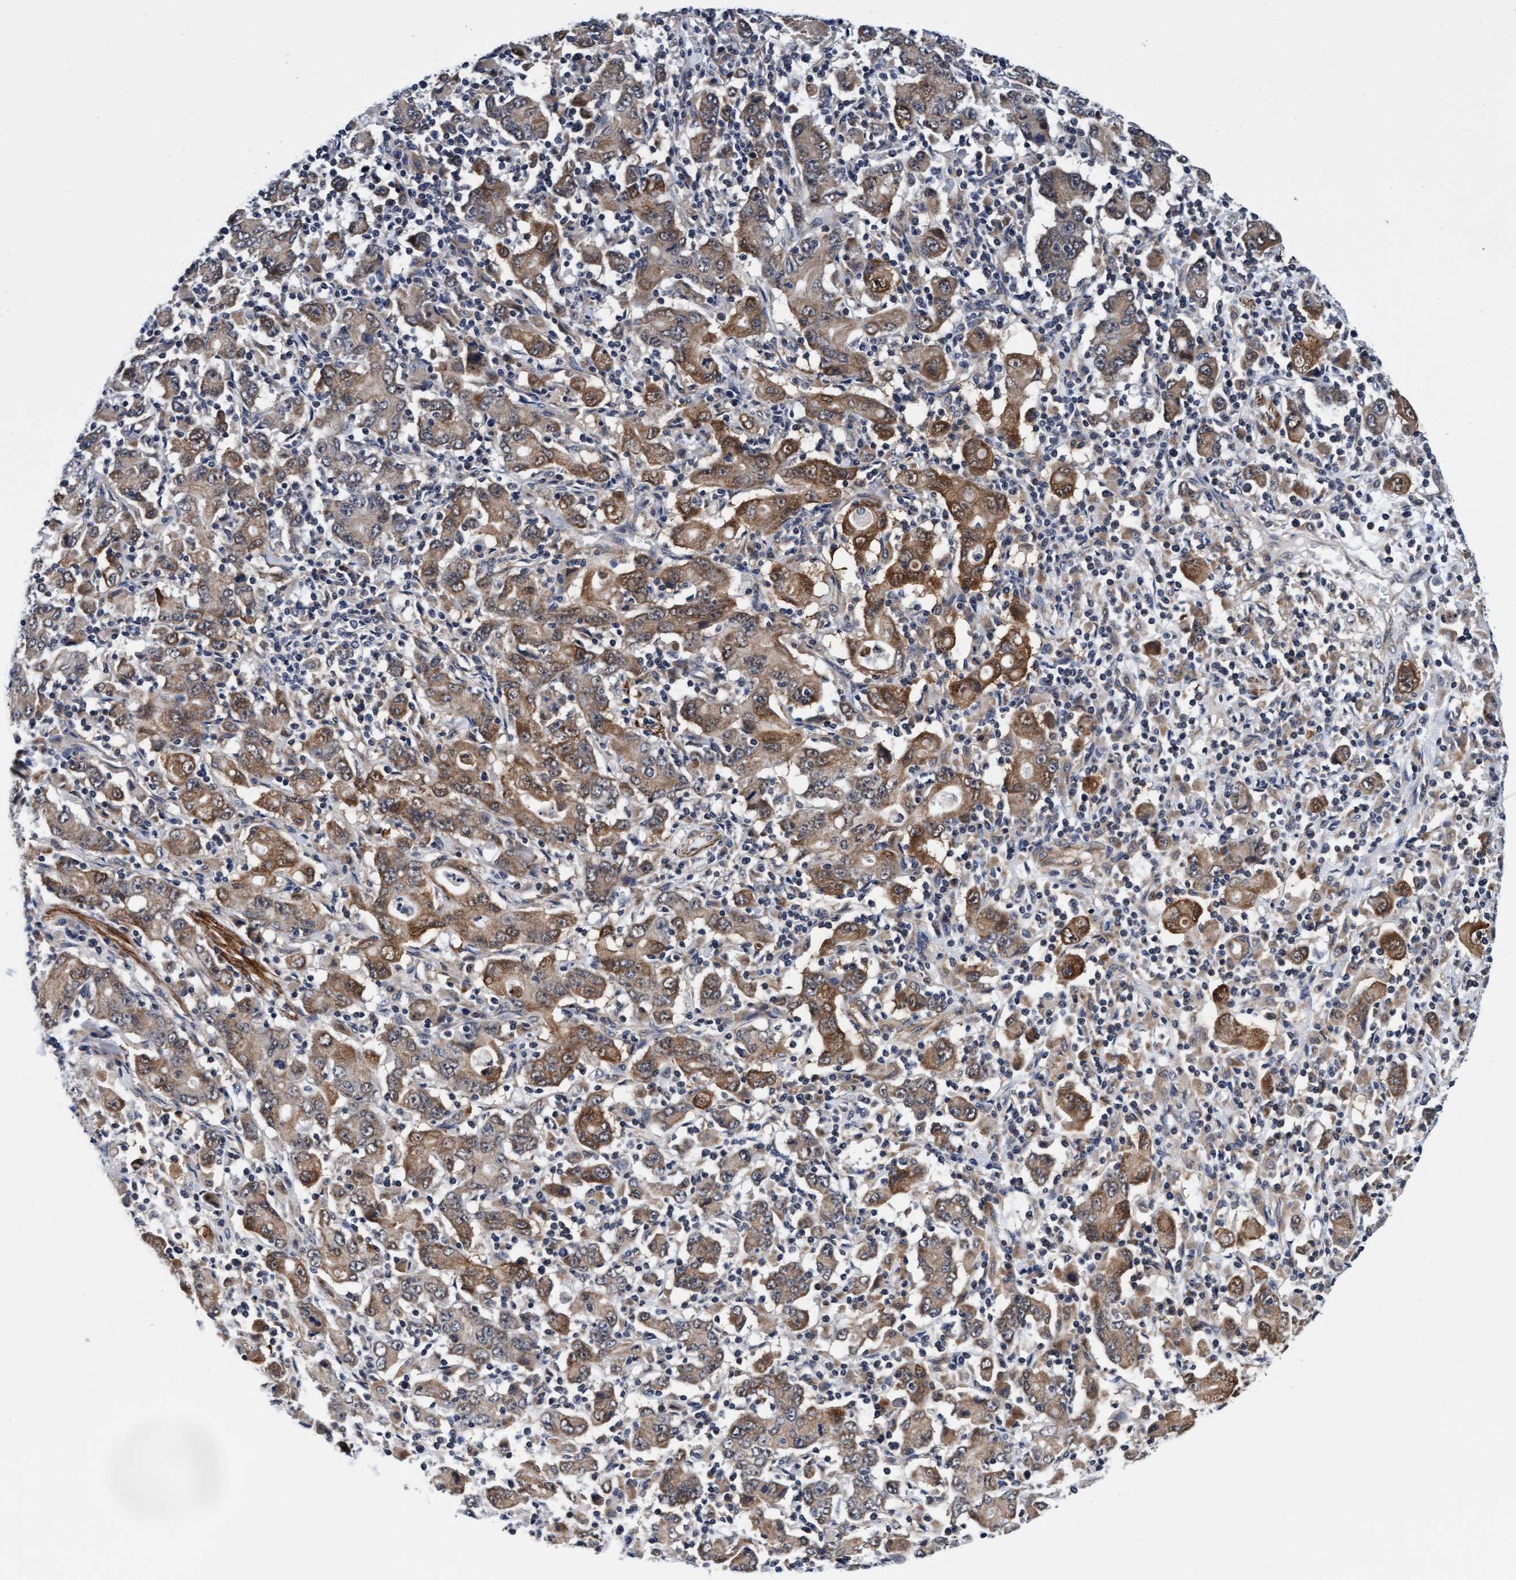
{"staining": {"intensity": "moderate", "quantity": ">75%", "location": "cytoplasmic/membranous"}, "tissue": "stomach cancer", "cell_type": "Tumor cells", "image_type": "cancer", "snomed": [{"axis": "morphology", "description": "Adenocarcinoma, NOS"}, {"axis": "topography", "description": "Stomach, upper"}], "caption": "IHC staining of stomach adenocarcinoma, which displays medium levels of moderate cytoplasmic/membranous expression in approximately >75% of tumor cells indicating moderate cytoplasmic/membranous protein expression. The staining was performed using DAB (3,3'-diaminobenzidine) (brown) for protein detection and nuclei were counterstained in hematoxylin (blue).", "gene": "EFCAB13", "patient": {"sex": "male", "age": 69}}